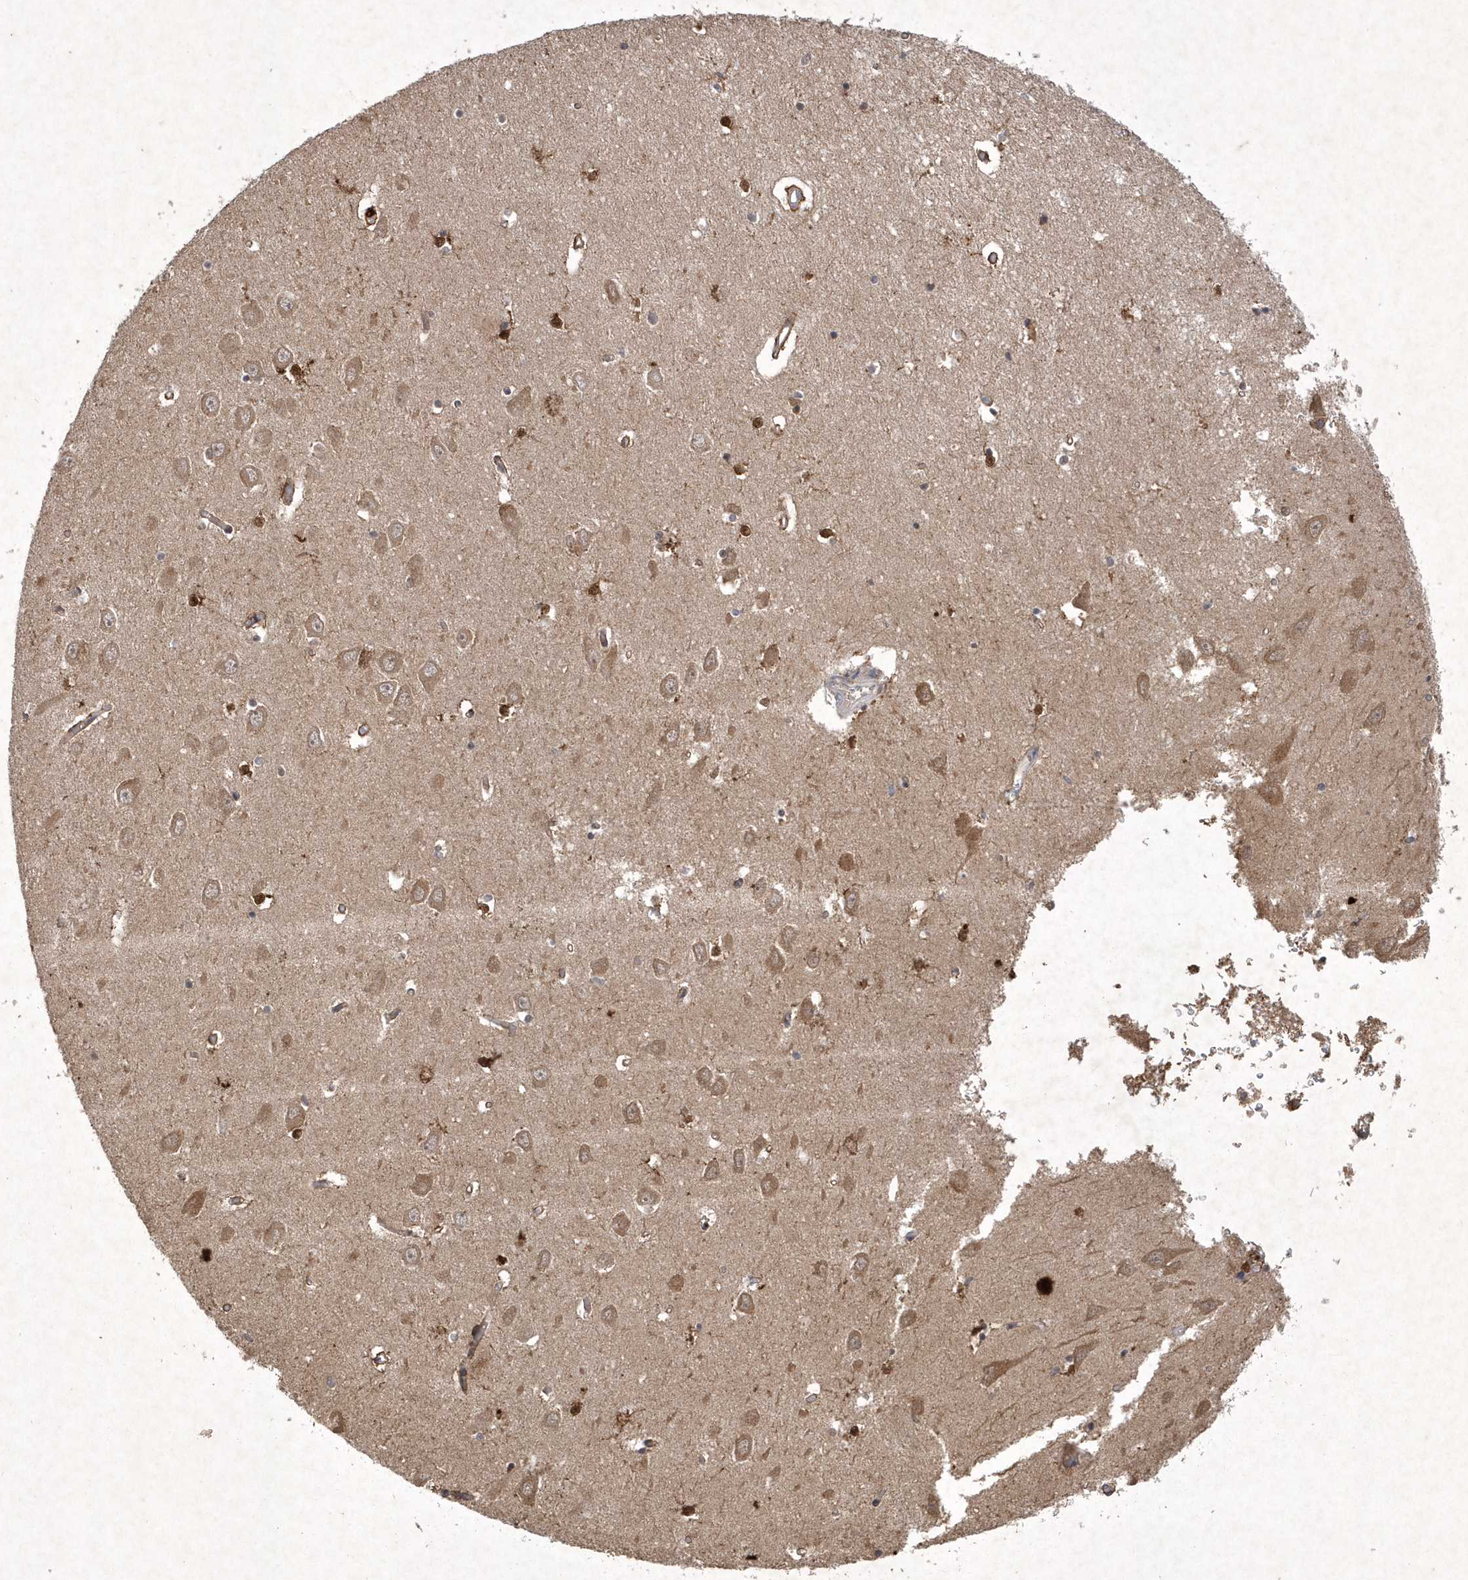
{"staining": {"intensity": "strong", "quantity": "25%-75%", "location": "cytoplasmic/membranous,nuclear"}, "tissue": "hippocampus", "cell_type": "Glial cells", "image_type": "normal", "snomed": [{"axis": "morphology", "description": "Normal tissue, NOS"}, {"axis": "topography", "description": "Hippocampus"}], "caption": "Immunohistochemical staining of benign human hippocampus demonstrates strong cytoplasmic/membranous,nuclear protein positivity in approximately 25%-75% of glial cells.", "gene": "AKR7A2", "patient": {"sex": "male", "age": 70}}